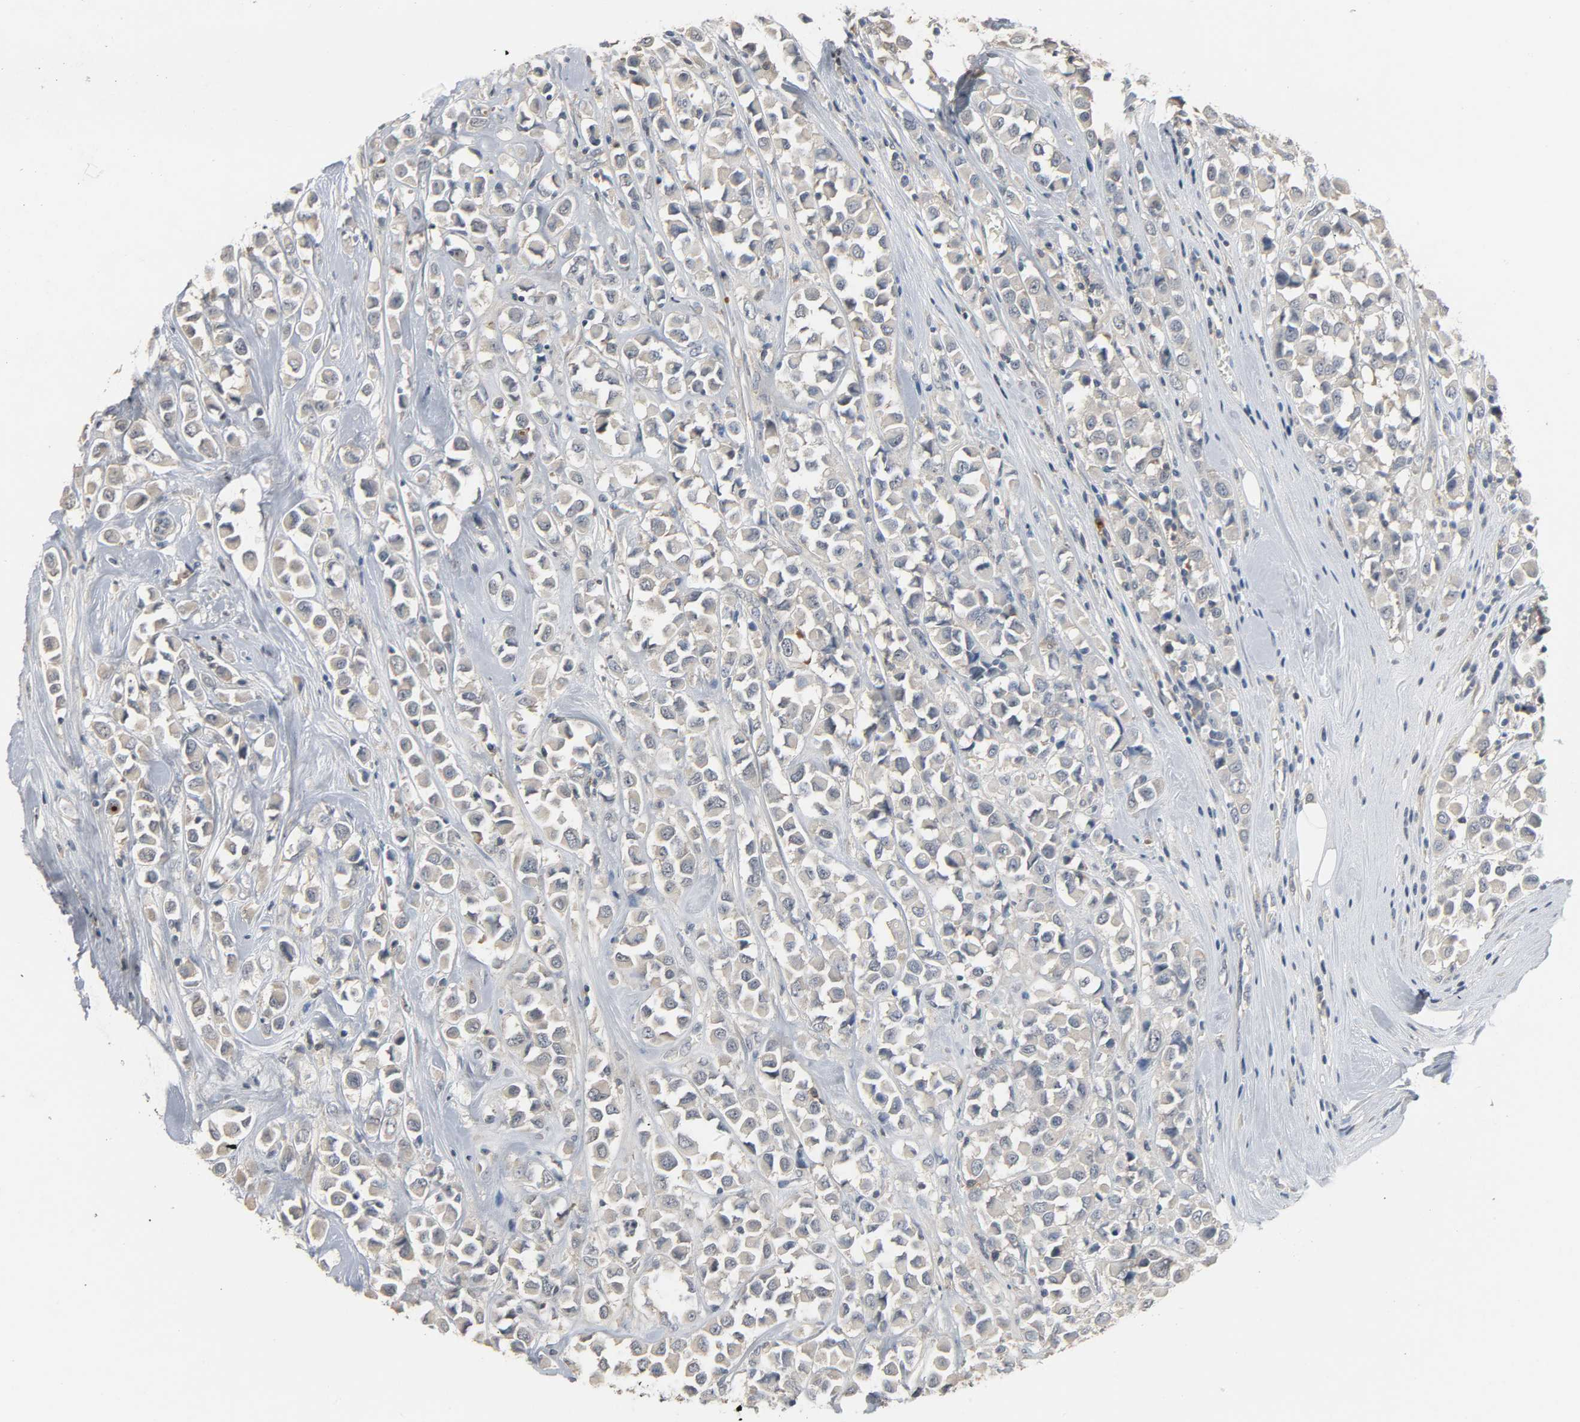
{"staining": {"intensity": "weak", "quantity": "25%-75%", "location": "cytoplasmic/membranous"}, "tissue": "breast cancer", "cell_type": "Tumor cells", "image_type": "cancer", "snomed": [{"axis": "morphology", "description": "Duct carcinoma"}, {"axis": "topography", "description": "Breast"}], "caption": "DAB immunohistochemical staining of breast cancer (infiltrating ductal carcinoma) reveals weak cytoplasmic/membranous protein positivity in approximately 25%-75% of tumor cells. Immunohistochemistry (ihc) stains the protein in brown and the nuclei are stained blue.", "gene": "CD4", "patient": {"sex": "female", "age": 61}}